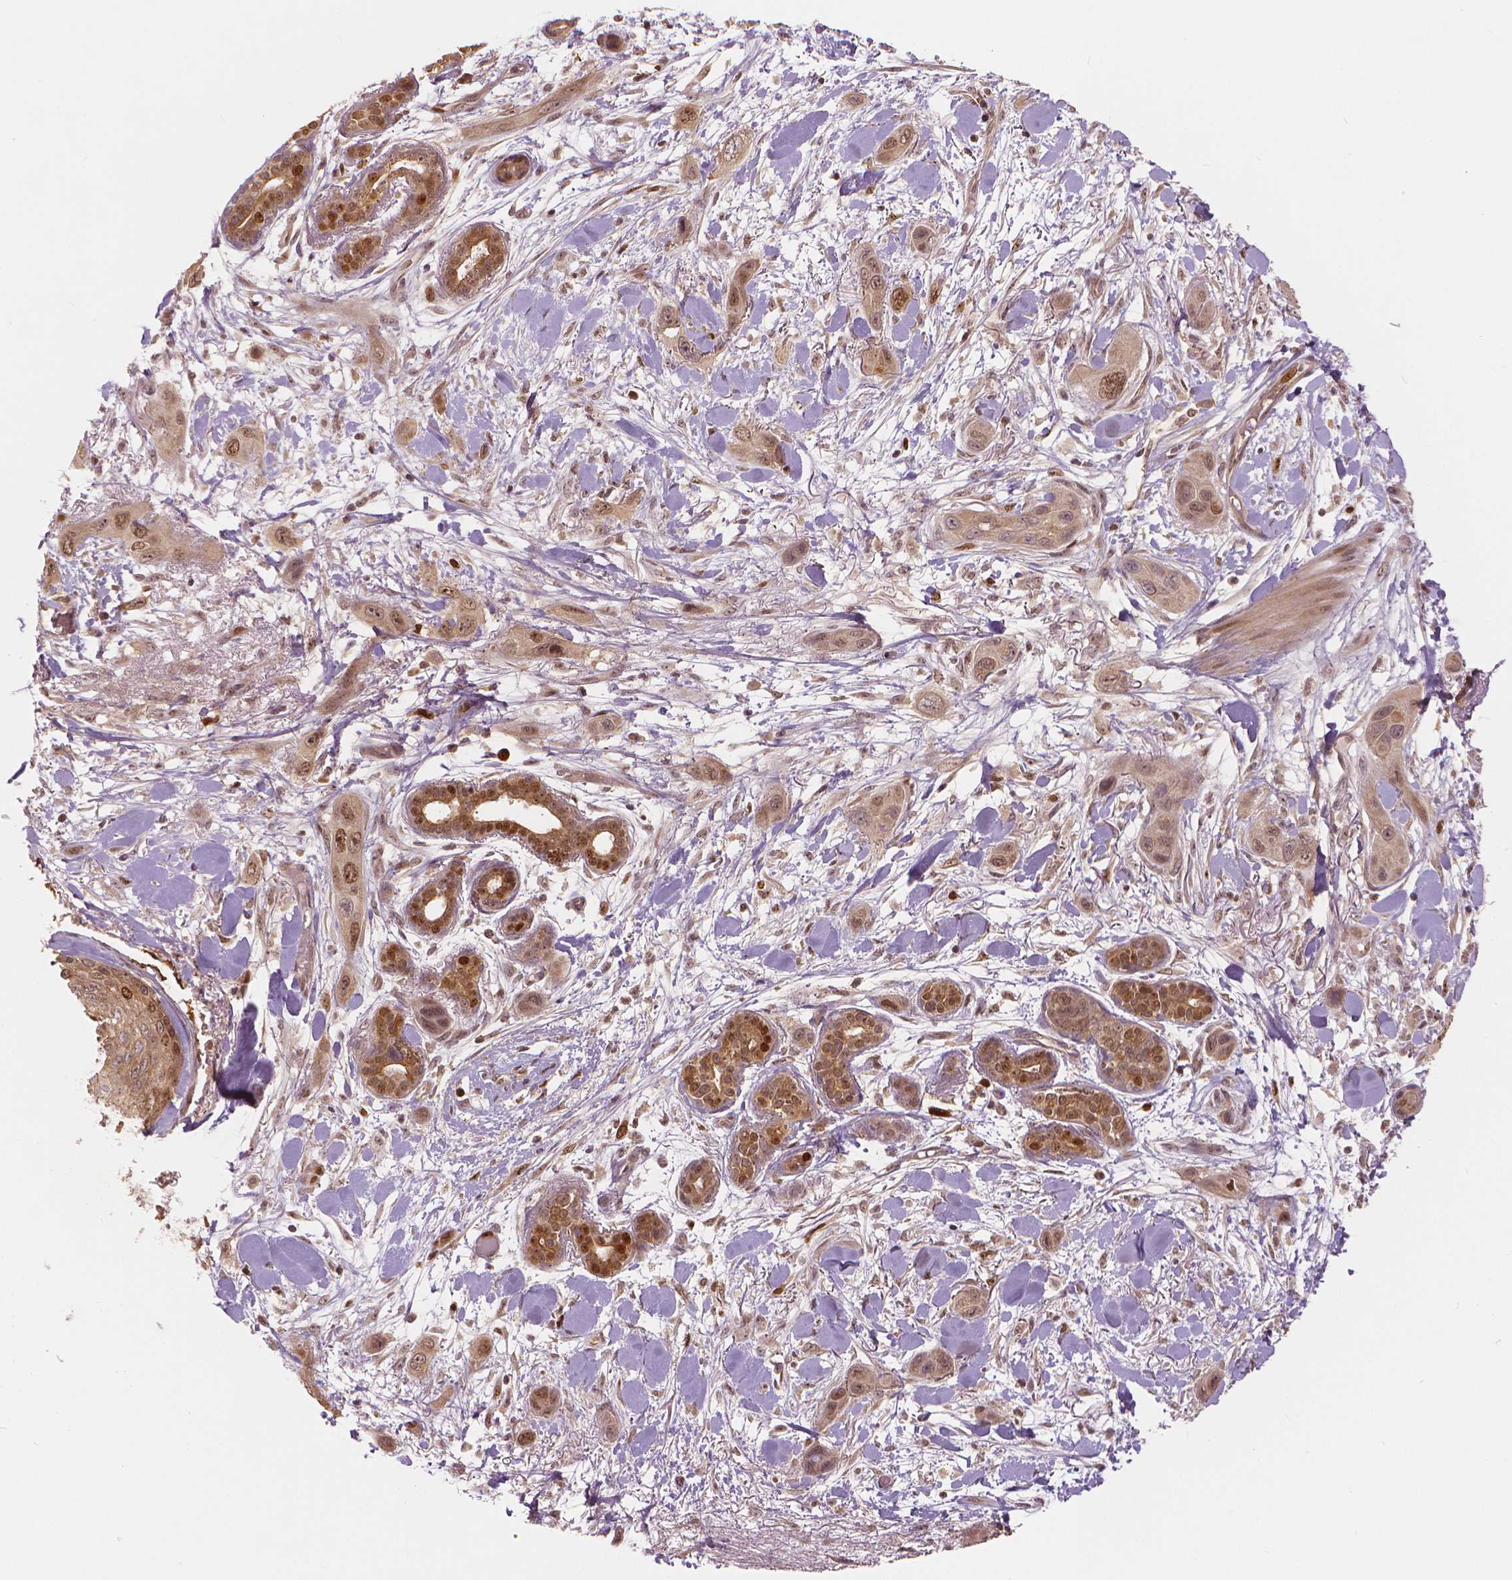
{"staining": {"intensity": "moderate", "quantity": ">75%", "location": "nuclear"}, "tissue": "skin cancer", "cell_type": "Tumor cells", "image_type": "cancer", "snomed": [{"axis": "morphology", "description": "Squamous cell carcinoma, NOS"}, {"axis": "topography", "description": "Skin"}], "caption": "Skin squamous cell carcinoma stained for a protein displays moderate nuclear positivity in tumor cells.", "gene": "NSD2", "patient": {"sex": "male", "age": 79}}